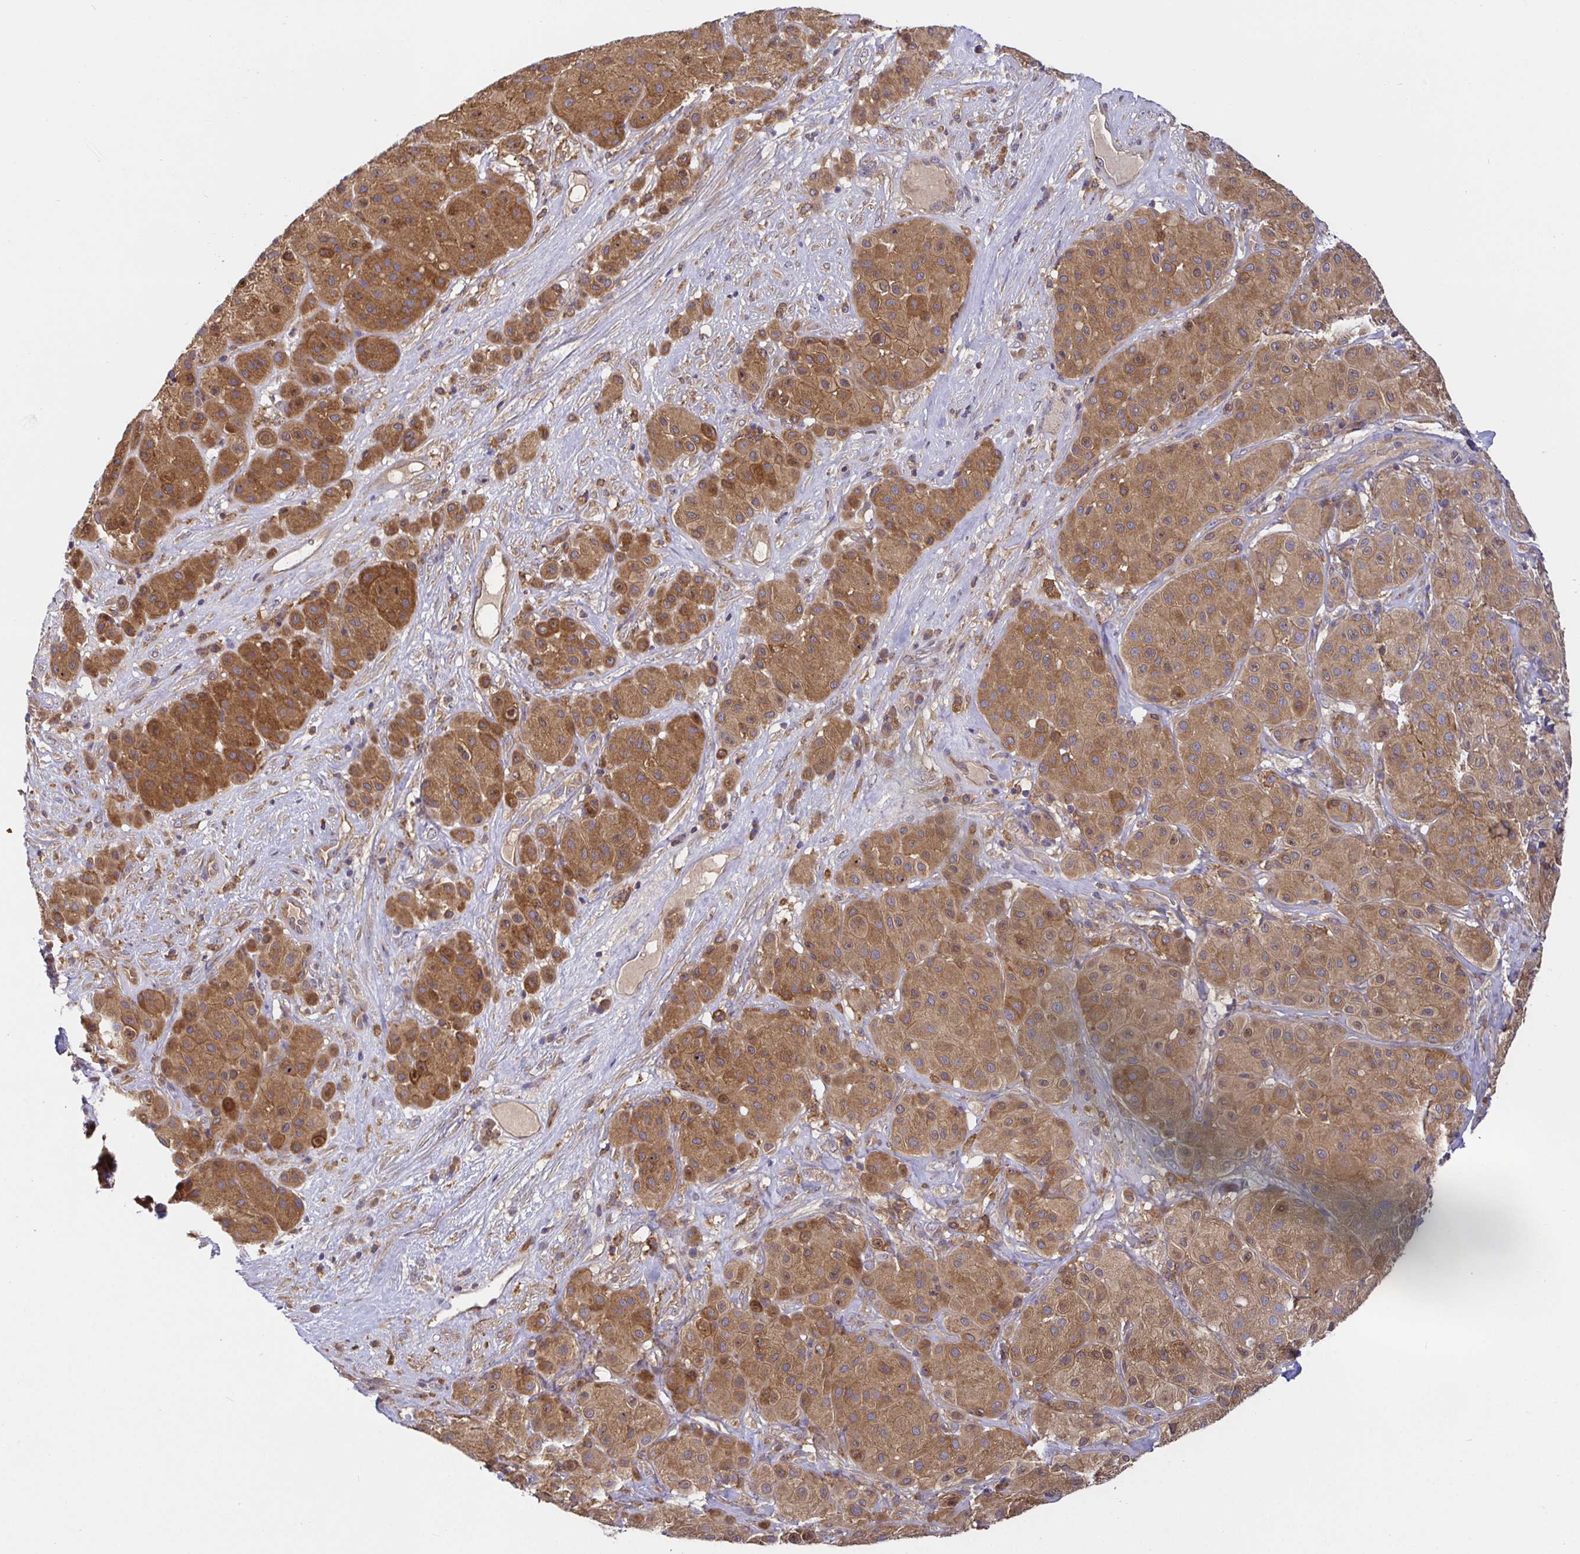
{"staining": {"intensity": "moderate", "quantity": ">75%", "location": "cytoplasmic/membranous"}, "tissue": "melanoma", "cell_type": "Tumor cells", "image_type": "cancer", "snomed": [{"axis": "morphology", "description": "Malignant melanoma, Metastatic site"}, {"axis": "topography", "description": "Smooth muscle"}], "caption": "Tumor cells exhibit medium levels of moderate cytoplasmic/membranous staining in about >75% of cells in human melanoma.", "gene": "SNX8", "patient": {"sex": "male", "age": 41}}